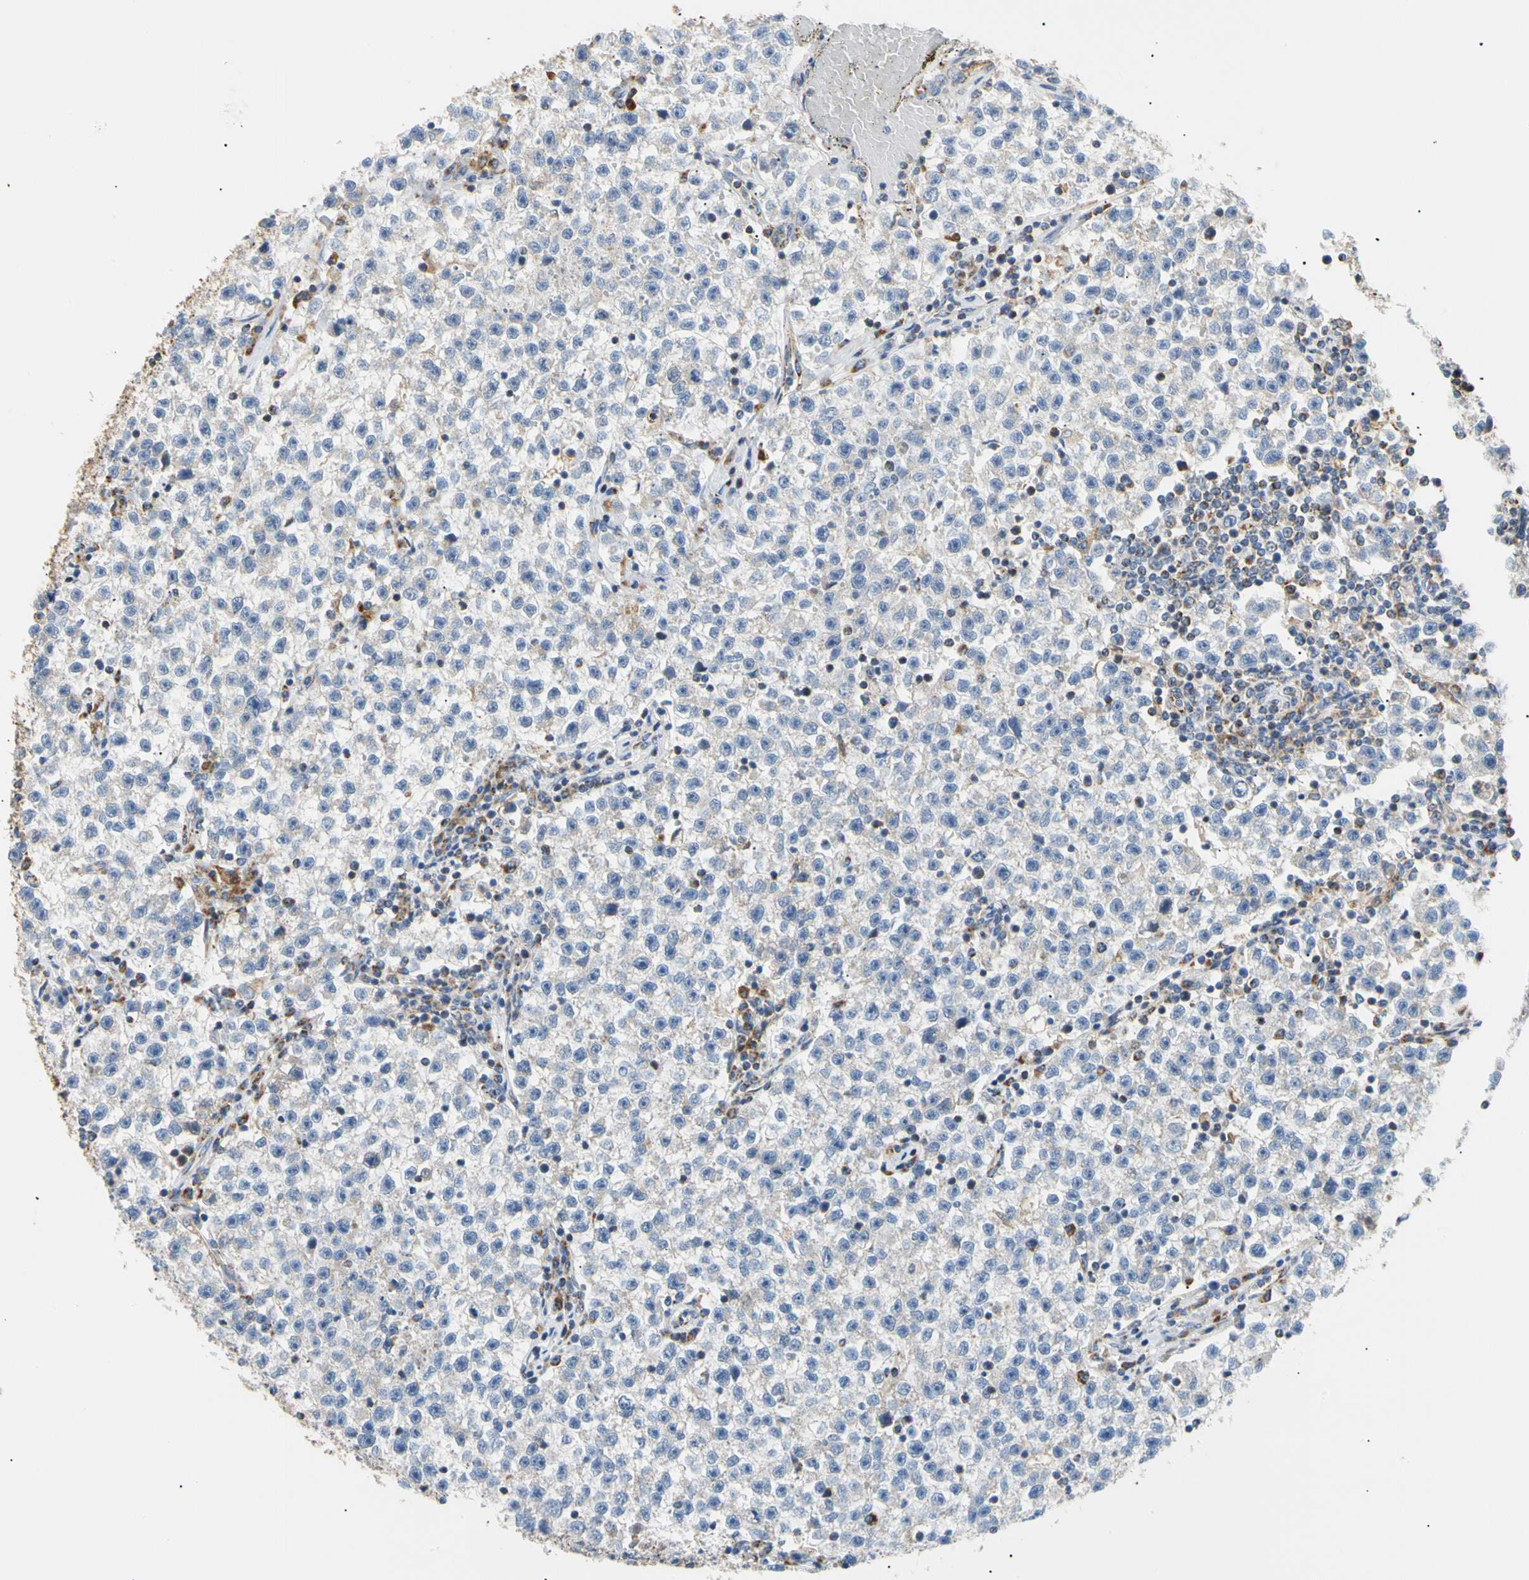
{"staining": {"intensity": "negative", "quantity": "none", "location": "none"}, "tissue": "testis cancer", "cell_type": "Tumor cells", "image_type": "cancer", "snomed": [{"axis": "morphology", "description": "Seminoma, NOS"}, {"axis": "topography", "description": "Testis"}], "caption": "A high-resolution image shows immunohistochemistry staining of testis cancer, which demonstrates no significant expression in tumor cells. (Stains: DAB IHC with hematoxylin counter stain, Microscopy: brightfield microscopy at high magnification).", "gene": "ACAT1", "patient": {"sex": "male", "age": 22}}